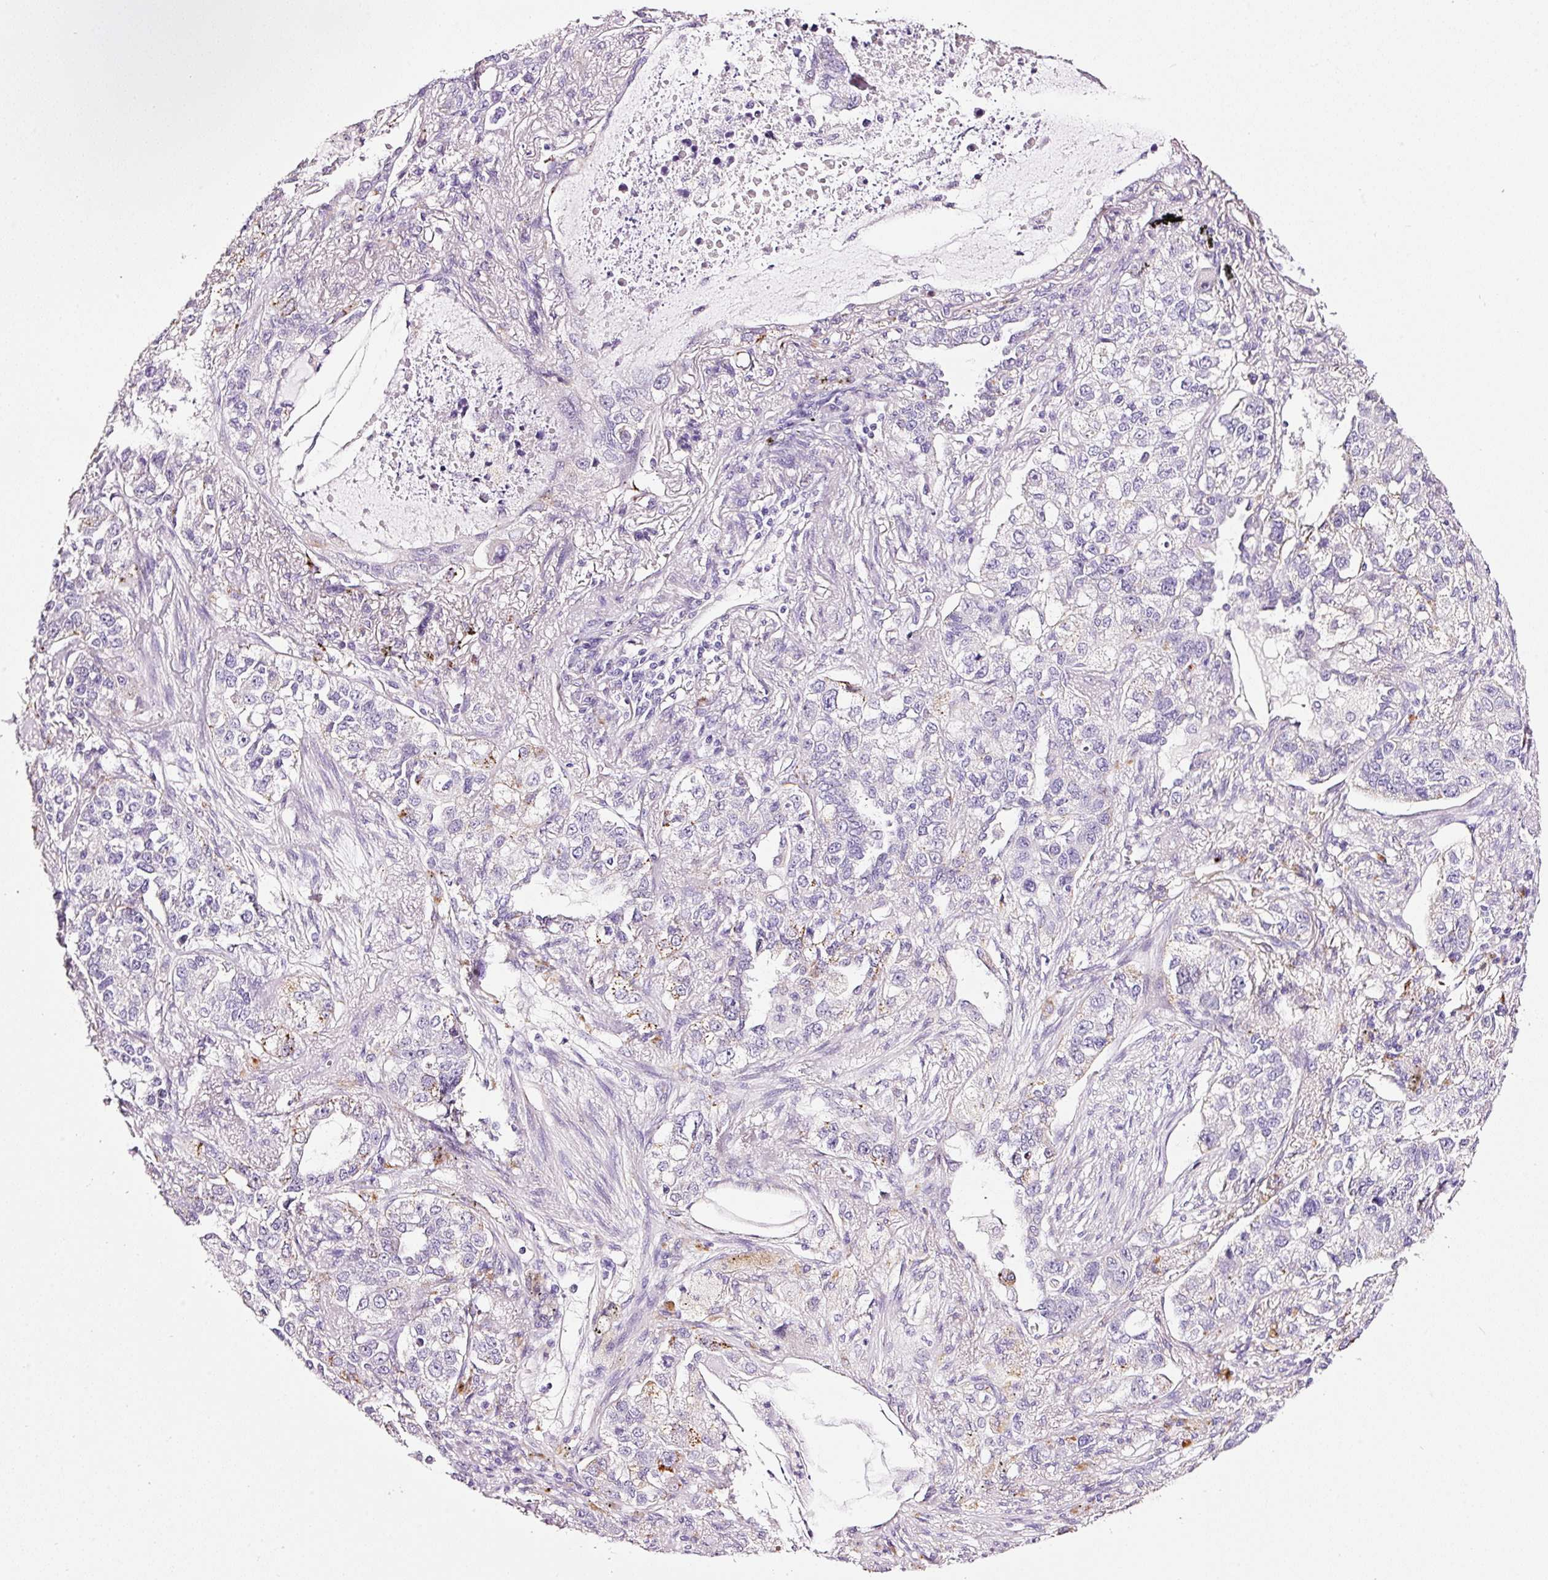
{"staining": {"intensity": "negative", "quantity": "none", "location": "none"}, "tissue": "lung cancer", "cell_type": "Tumor cells", "image_type": "cancer", "snomed": [{"axis": "morphology", "description": "Adenocarcinoma, NOS"}, {"axis": "topography", "description": "Lung"}], "caption": "Immunohistochemistry (IHC) image of human lung adenocarcinoma stained for a protein (brown), which exhibits no expression in tumor cells.", "gene": "RTF2", "patient": {"sex": "male", "age": 49}}